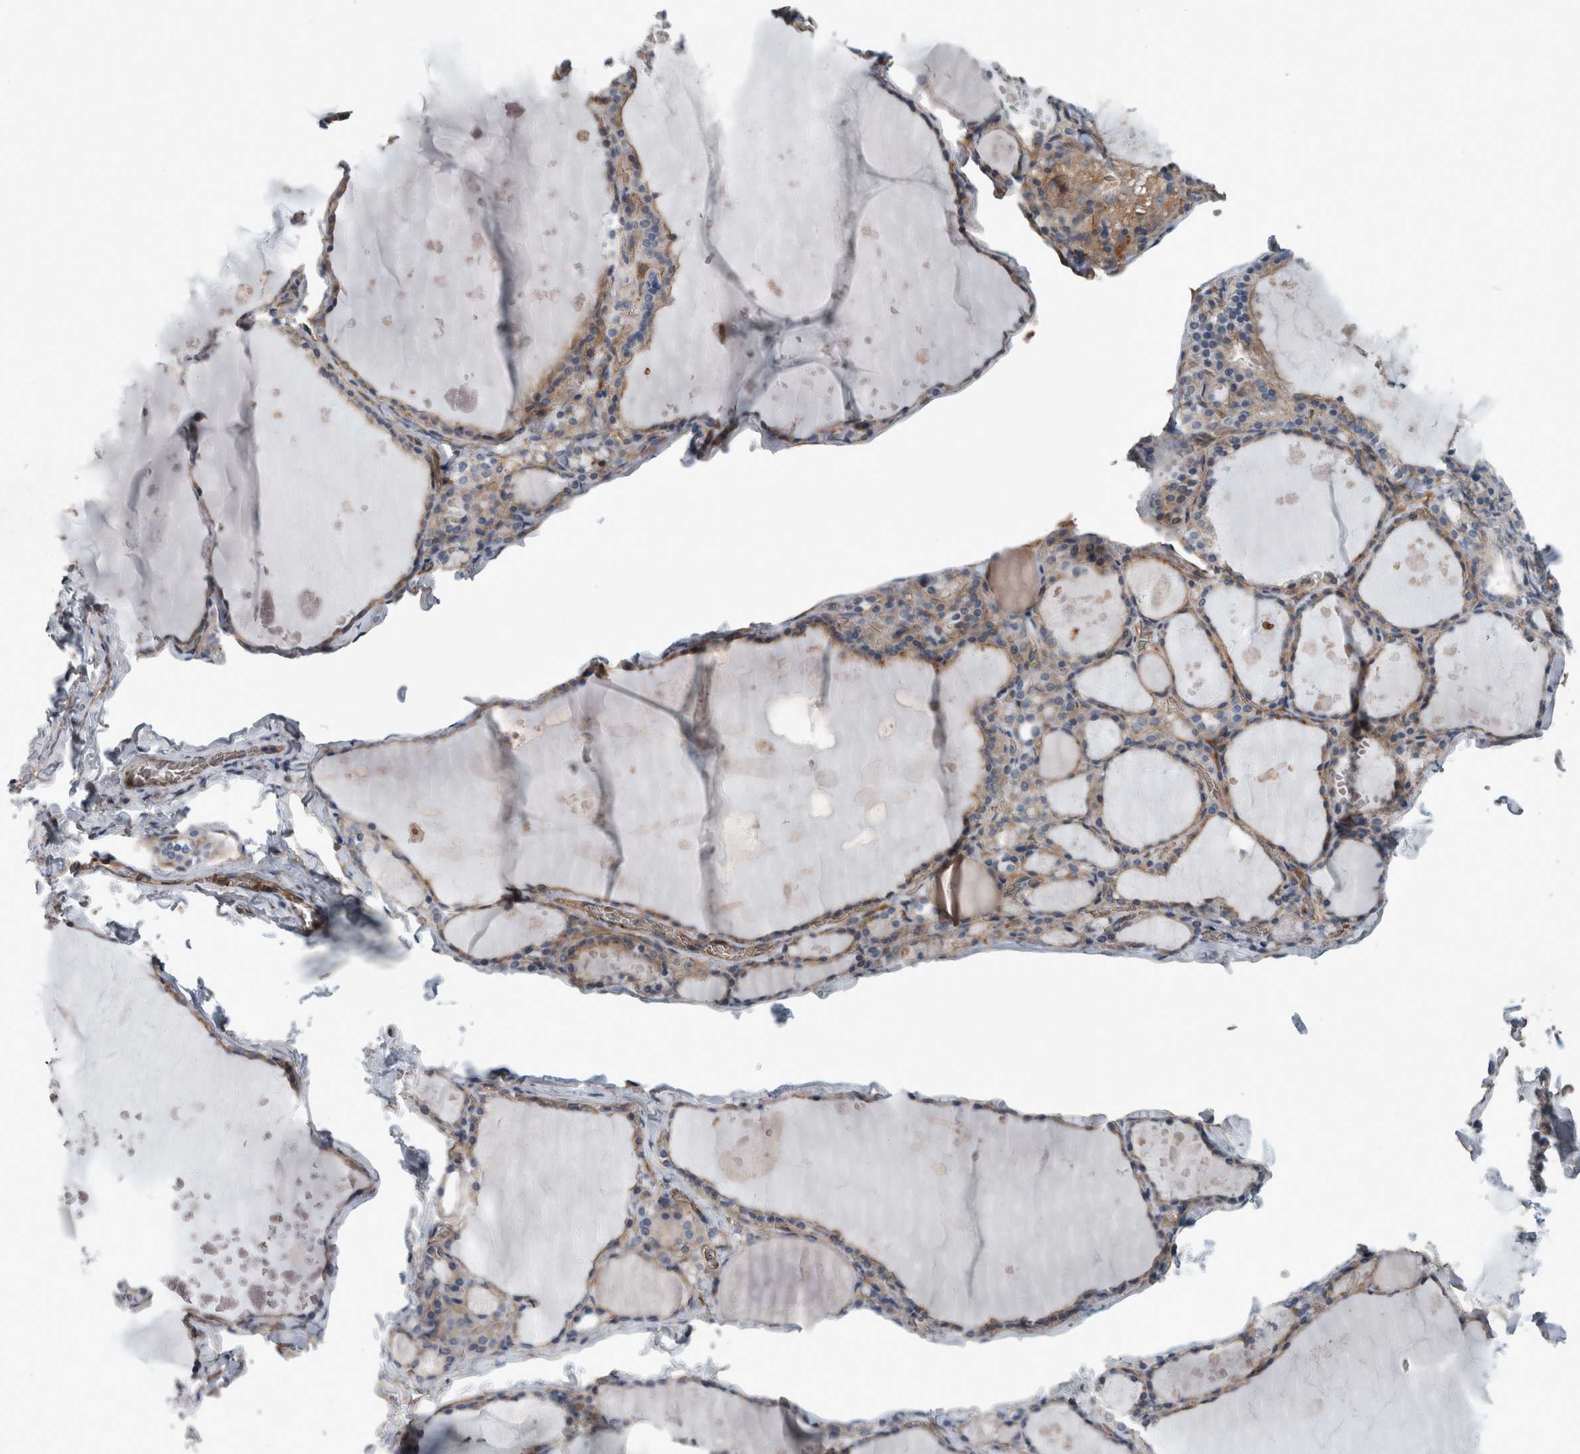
{"staining": {"intensity": "moderate", "quantity": ">75%", "location": "cytoplasmic/membranous"}, "tissue": "thyroid gland", "cell_type": "Glandular cells", "image_type": "normal", "snomed": [{"axis": "morphology", "description": "Normal tissue, NOS"}, {"axis": "topography", "description": "Thyroid gland"}], "caption": "DAB immunohistochemical staining of benign human thyroid gland reveals moderate cytoplasmic/membranous protein expression in approximately >75% of glandular cells.", "gene": "GLT8D2", "patient": {"sex": "male", "age": 56}}